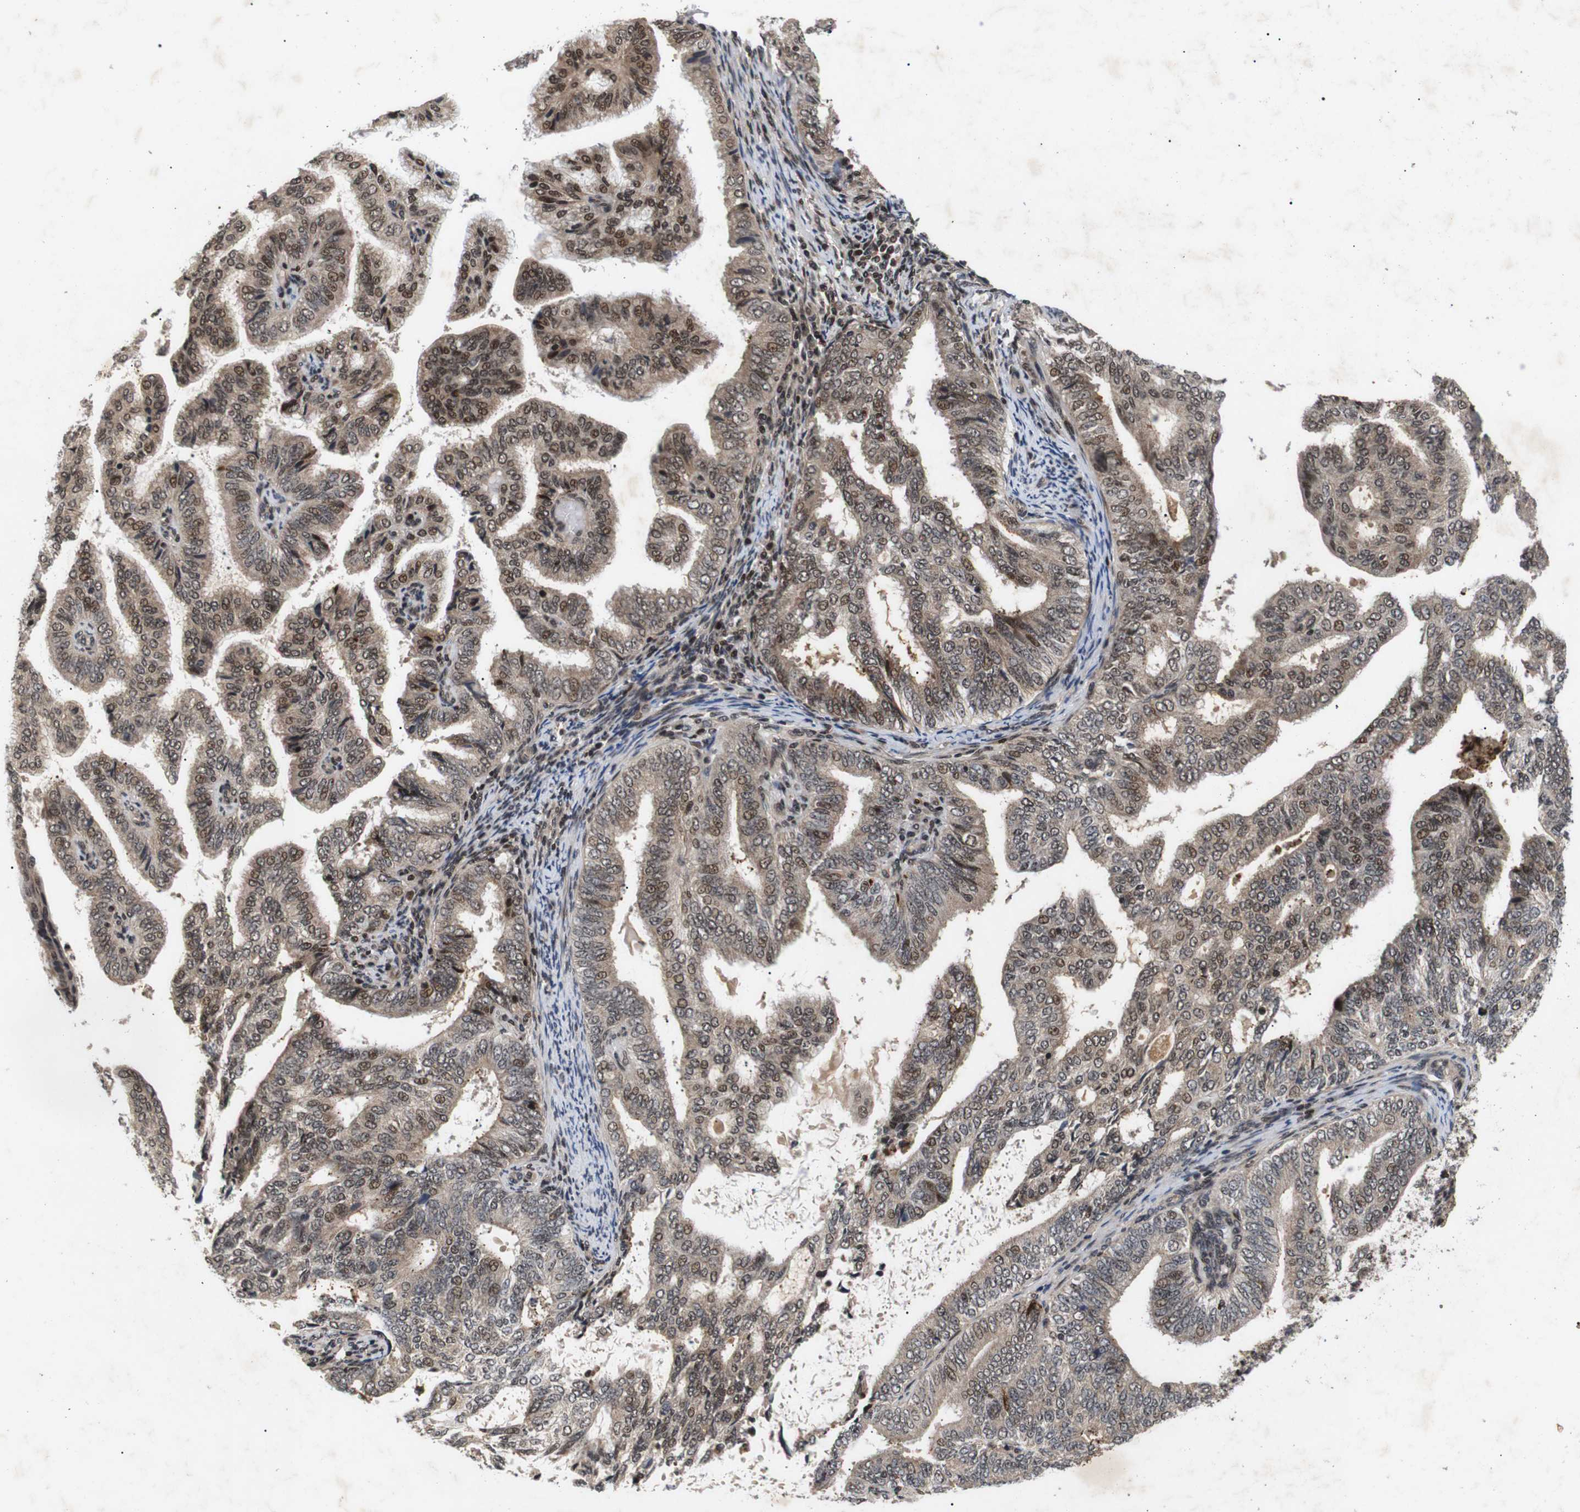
{"staining": {"intensity": "moderate", "quantity": "25%-75%", "location": "cytoplasmic/membranous,nuclear"}, "tissue": "endometrial cancer", "cell_type": "Tumor cells", "image_type": "cancer", "snomed": [{"axis": "morphology", "description": "Adenocarcinoma, NOS"}, {"axis": "topography", "description": "Endometrium"}], "caption": "Adenocarcinoma (endometrial) tissue reveals moderate cytoplasmic/membranous and nuclear expression in approximately 25%-75% of tumor cells", "gene": "KIF23", "patient": {"sex": "female", "age": 58}}